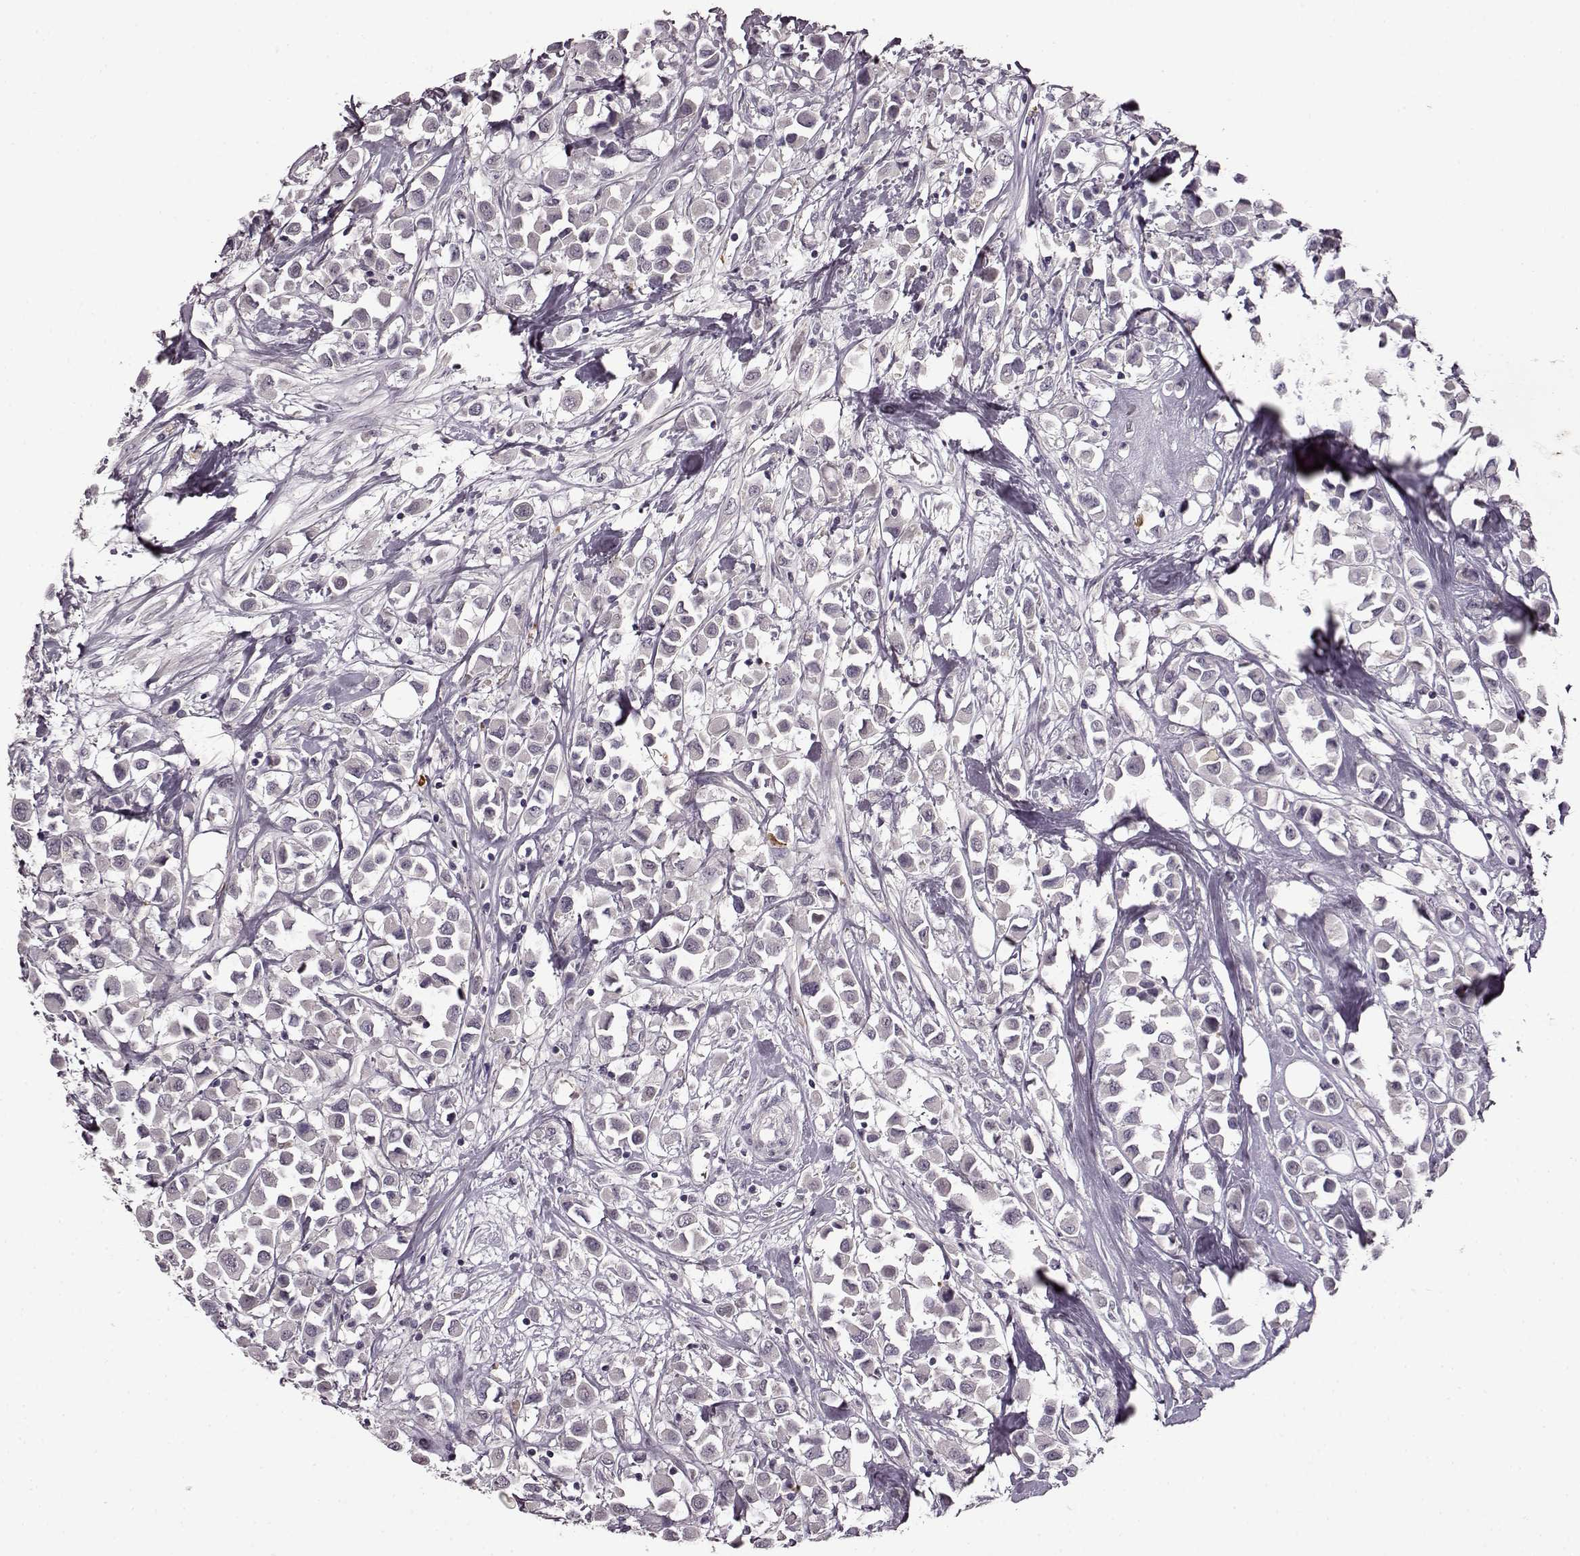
{"staining": {"intensity": "negative", "quantity": "none", "location": "none"}, "tissue": "breast cancer", "cell_type": "Tumor cells", "image_type": "cancer", "snomed": [{"axis": "morphology", "description": "Duct carcinoma"}, {"axis": "topography", "description": "Breast"}], "caption": "There is no significant staining in tumor cells of breast intraductal carcinoma.", "gene": "CNGA3", "patient": {"sex": "female", "age": 61}}